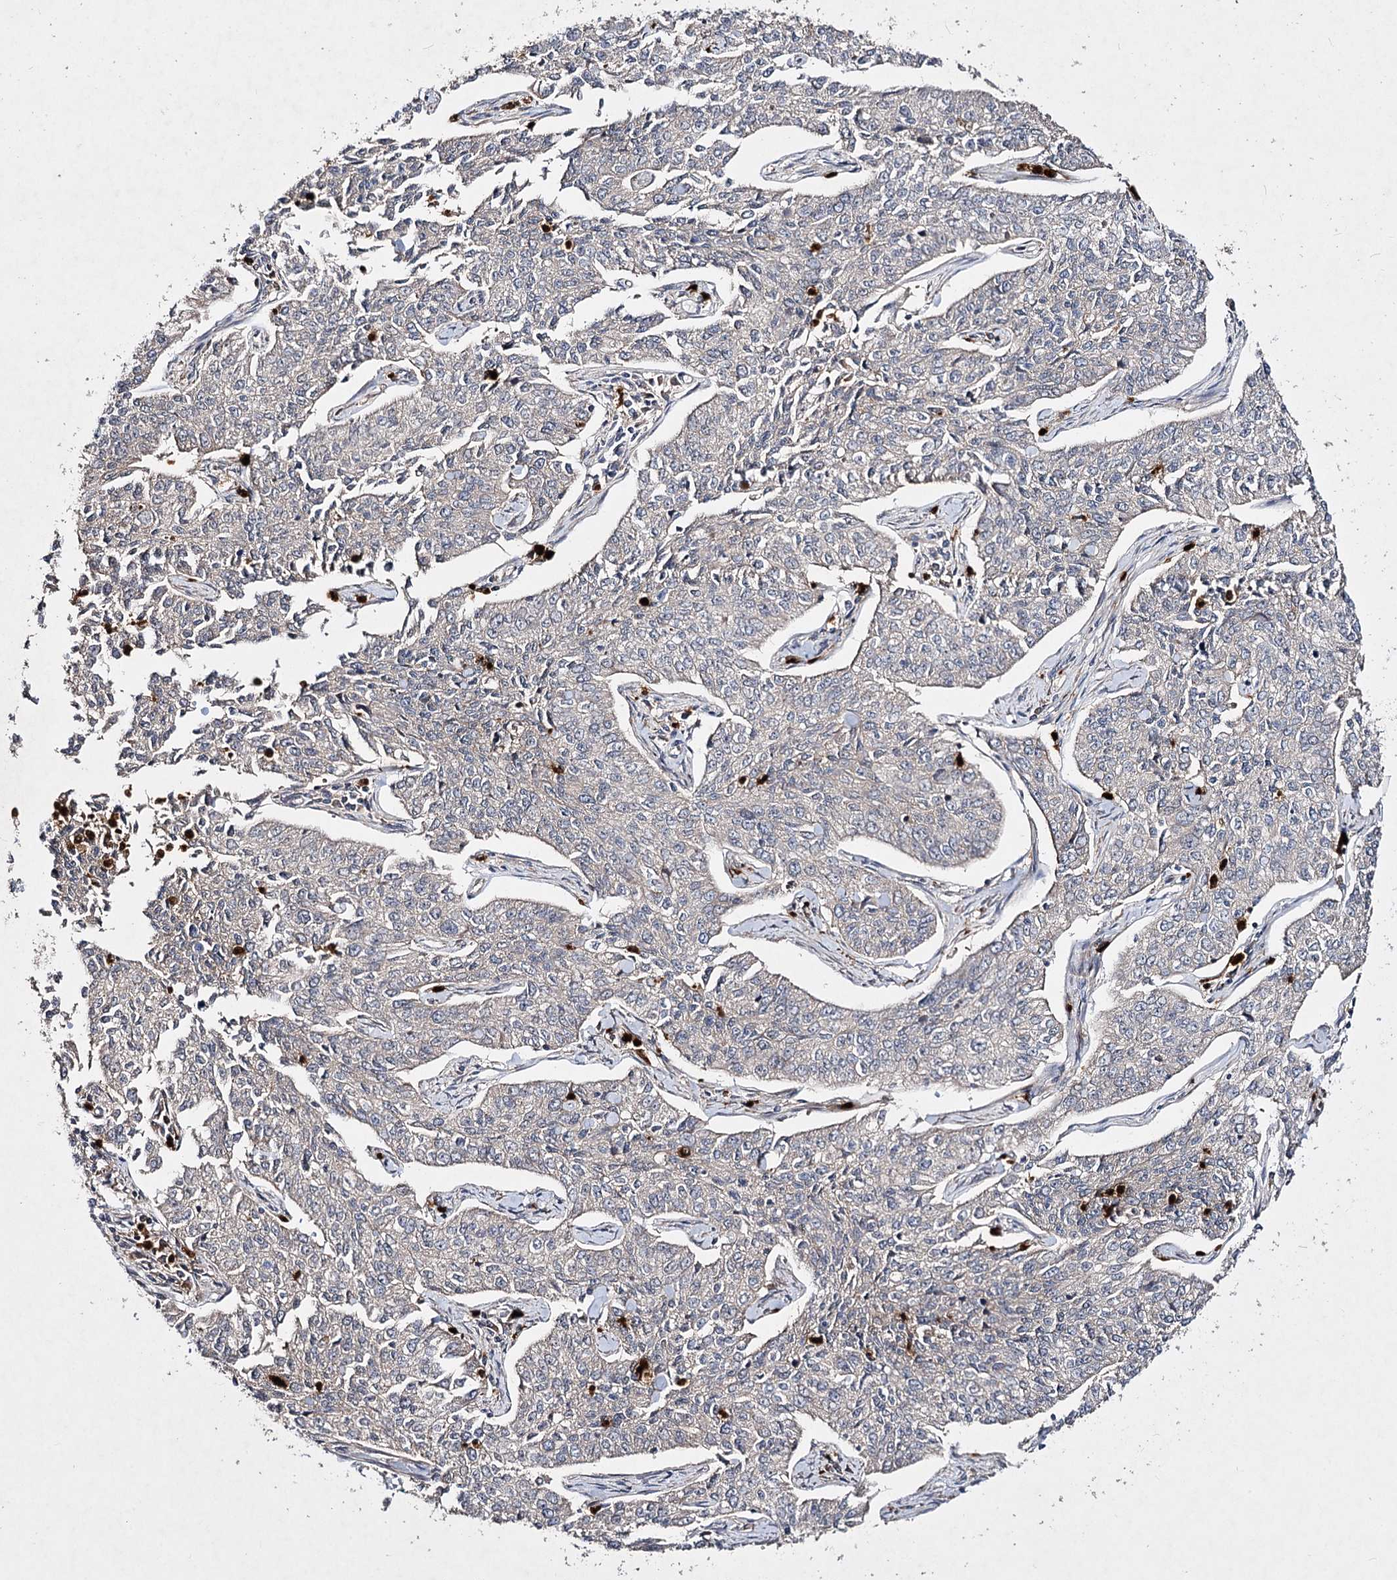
{"staining": {"intensity": "negative", "quantity": "none", "location": "none"}, "tissue": "cervical cancer", "cell_type": "Tumor cells", "image_type": "cancer", "snomed": [{"axis": "morphology", "description": "Squamous cell carcinoma, NOS"}, {"axis": "topography", "description": "Cervix"}], "caption": "Immunohistochemistry (IHC) micrograph of cervical cancer stained for a protein (brown), which displays no positivity in tumor cells.", "gene": "MINDY3", "patient": {"sex": "female", "age": 35}}